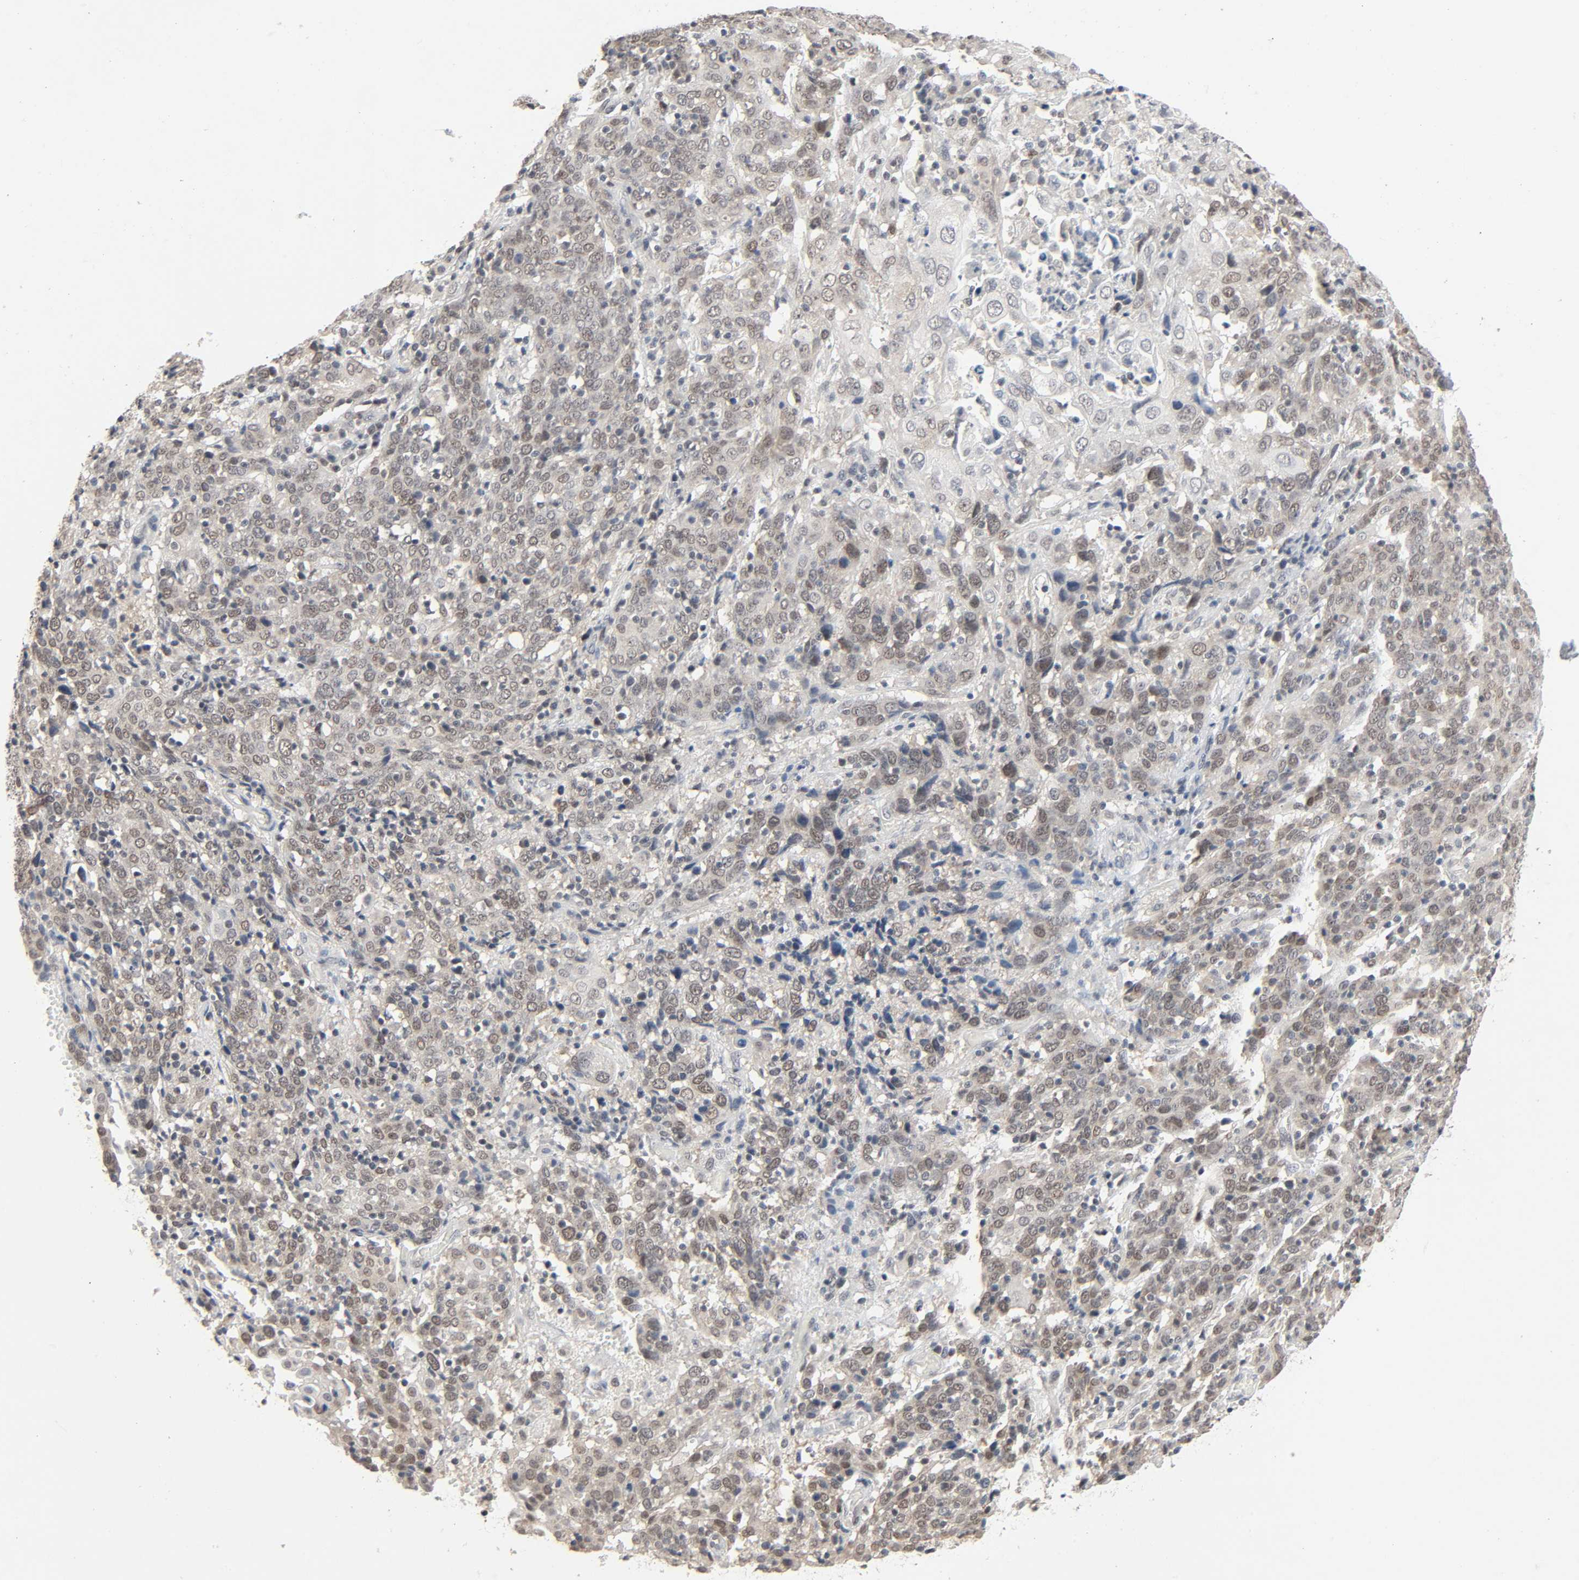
{"staining": {"intensity": "weak", "quantity": "25%-75%", "location": "cytoplasmic/membranous,nuclear"}, "tissue": "cervical cancer", "cell_type": "Tumor cells", "image_type": "cancer", "snomed": [{"axis": "morphology", "description": "Normal tissue, NOS"}, {"axis": "morphology", "description": "Squamous cell carcinoma, NOS"}, {"axis": "topography", "description": "Cervix"}], "caption": "This micrograph shows immunohistochemistry staining of squamous cell carcinoma (cervical), with low weak cytoplasmic/membranous and nuclear staining in approximately 25%-75% of tumor cells.", "gene": "MAPKAPK5", "patient": {"sex": "female", "age": 67}}